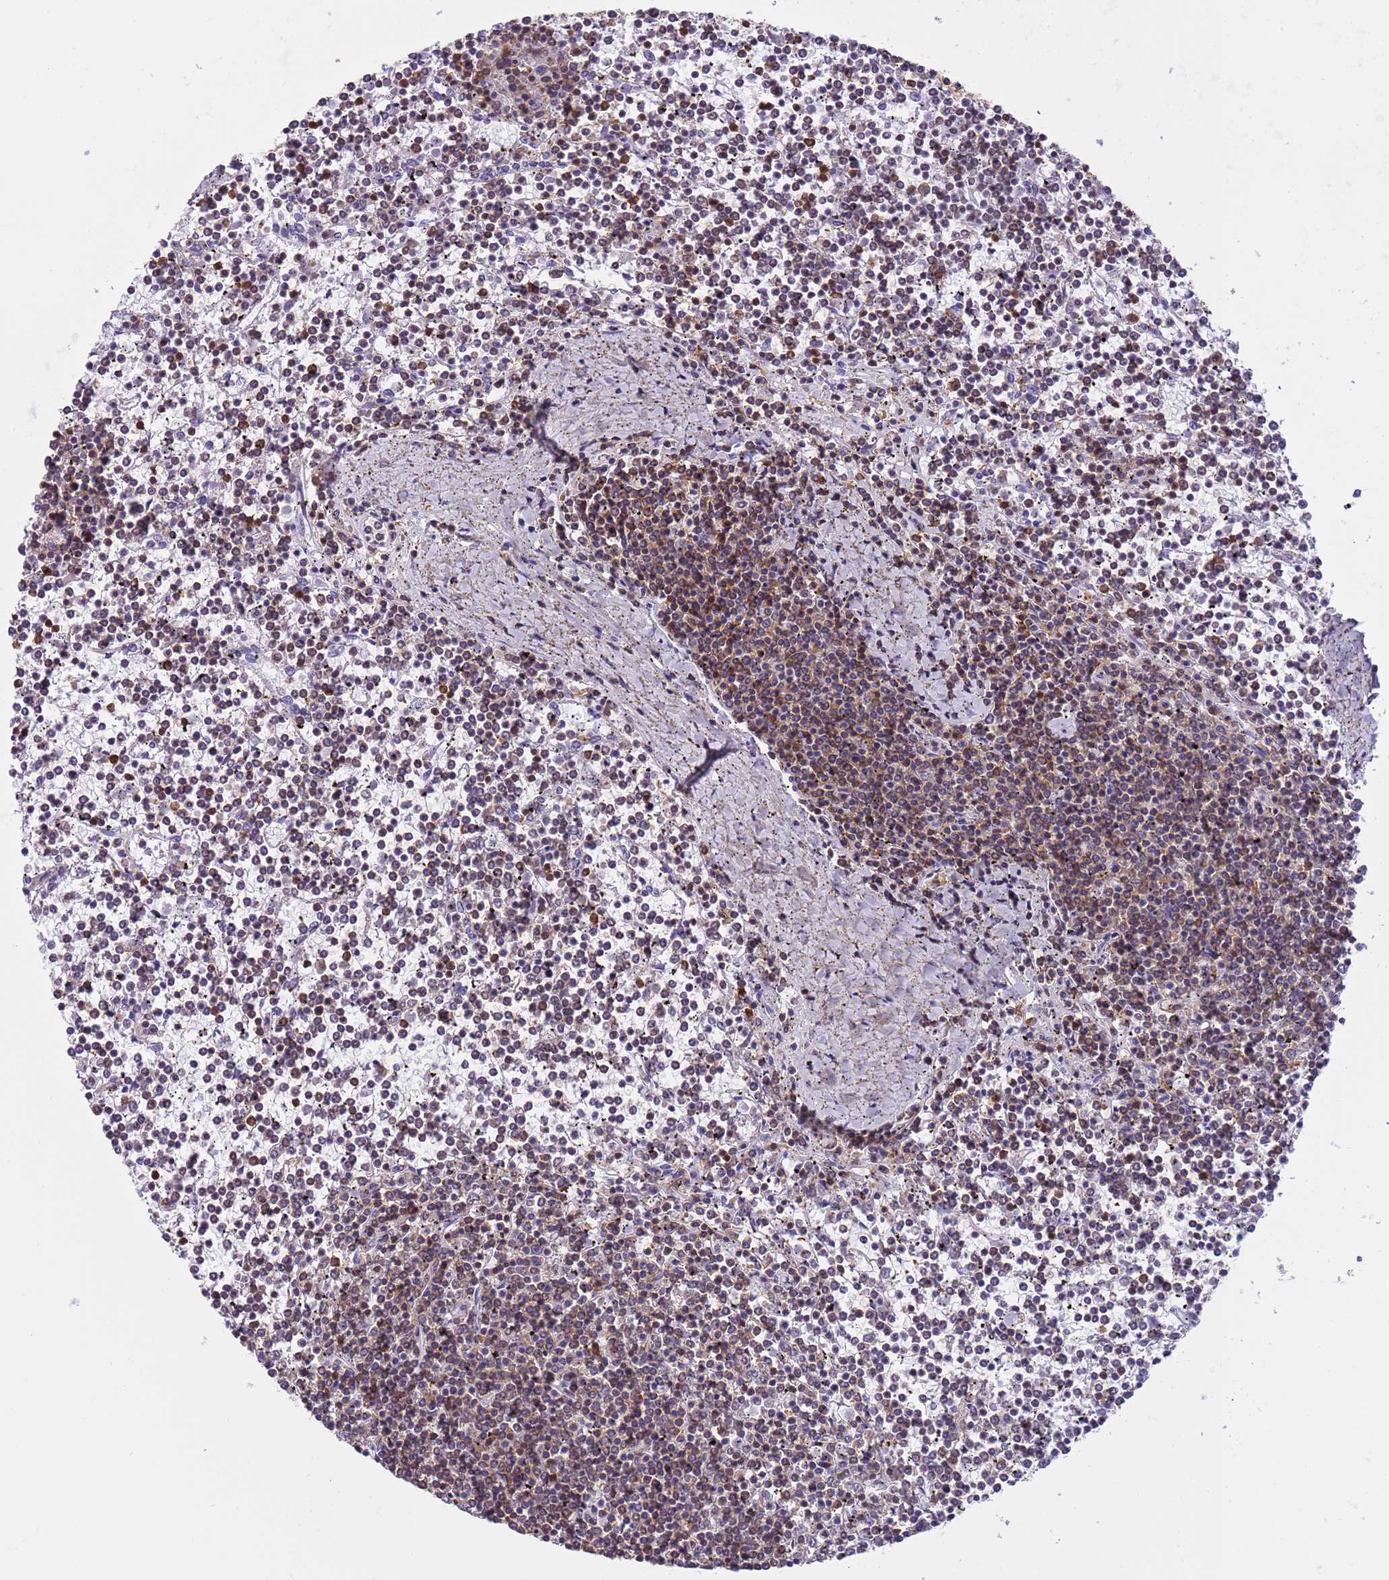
{"staining": {"intensity": "moderate", "quantity": "25%-75%", "location": "cytoplasmic/membranous"}, "tissue": "lymphoma", "cell_type": "Tumor cells", "image_type": "cancer", "snomed": [{"axis": "morphology", "description": "Malignant lymphoma, non-Hodgkin's type, Low grade"}, {"axis": "topography", "description": "Spleen"}], "caption": "There is medium levels of moderate cytoplasmic/membranous expression in tumor cells of low-grade malignant lymphoma, non-Hodgkin's type, as demonstrated by immunohistochemical staining (brown color).", "gene": "IRF5", "patient": {"sex": "female", "age": 19}}